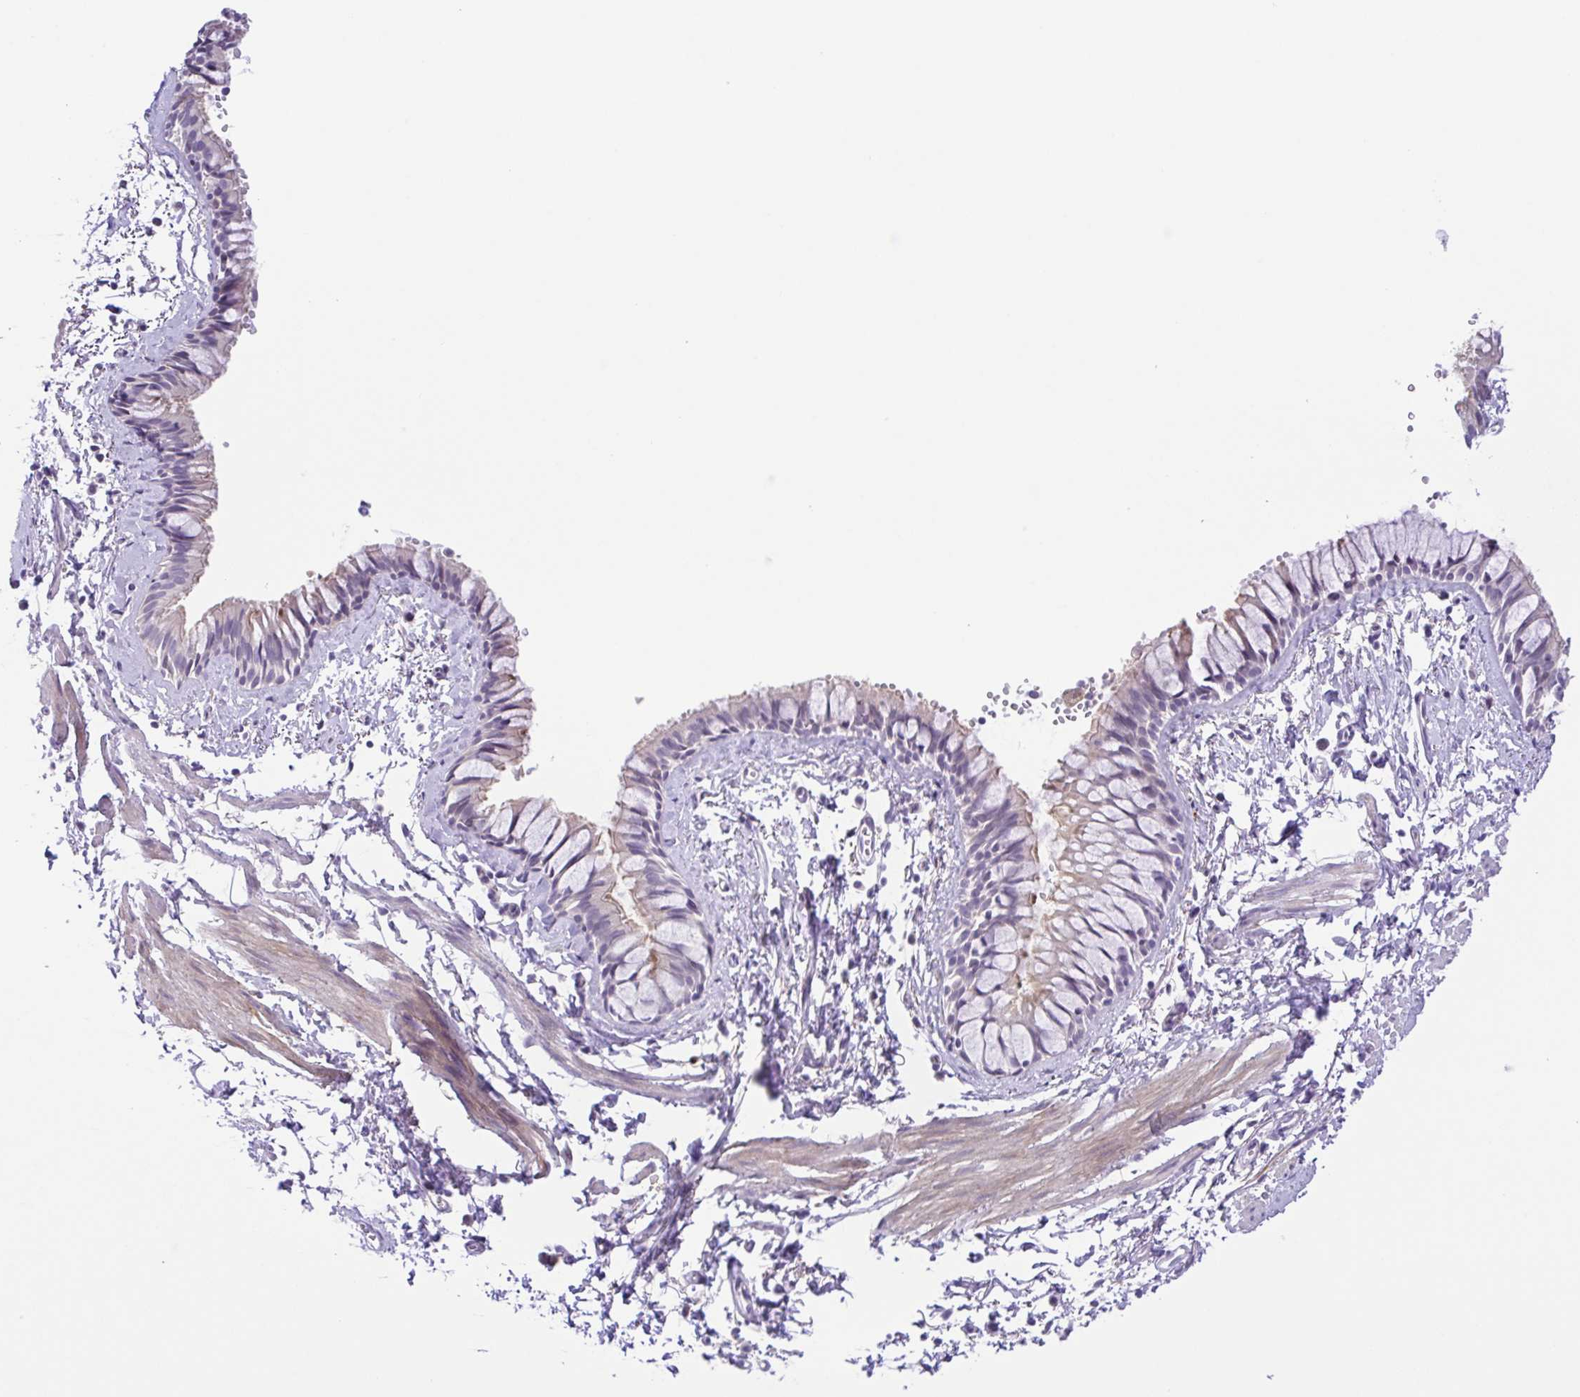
{"staining": {"intensity": "negative", "quantity": "none", "location": "none"}, "tissue": "bronchus", "cell_type": "Respiratory epithelial cells", "image_type": "normal", "snomed": [{"axis": "morphology", "description": "Normal tissue, NOS"}, {"axis": "topography", "description": "Bronchus"}], "caption": "DAB (3,3'-diaminobenzidine) immunohistochemical staining of benign human bronchus exhibits no significant expression in respiratory epithelial cells.", "gene": "DCLK2", "patient": {"sex": "female", "age": 59}}